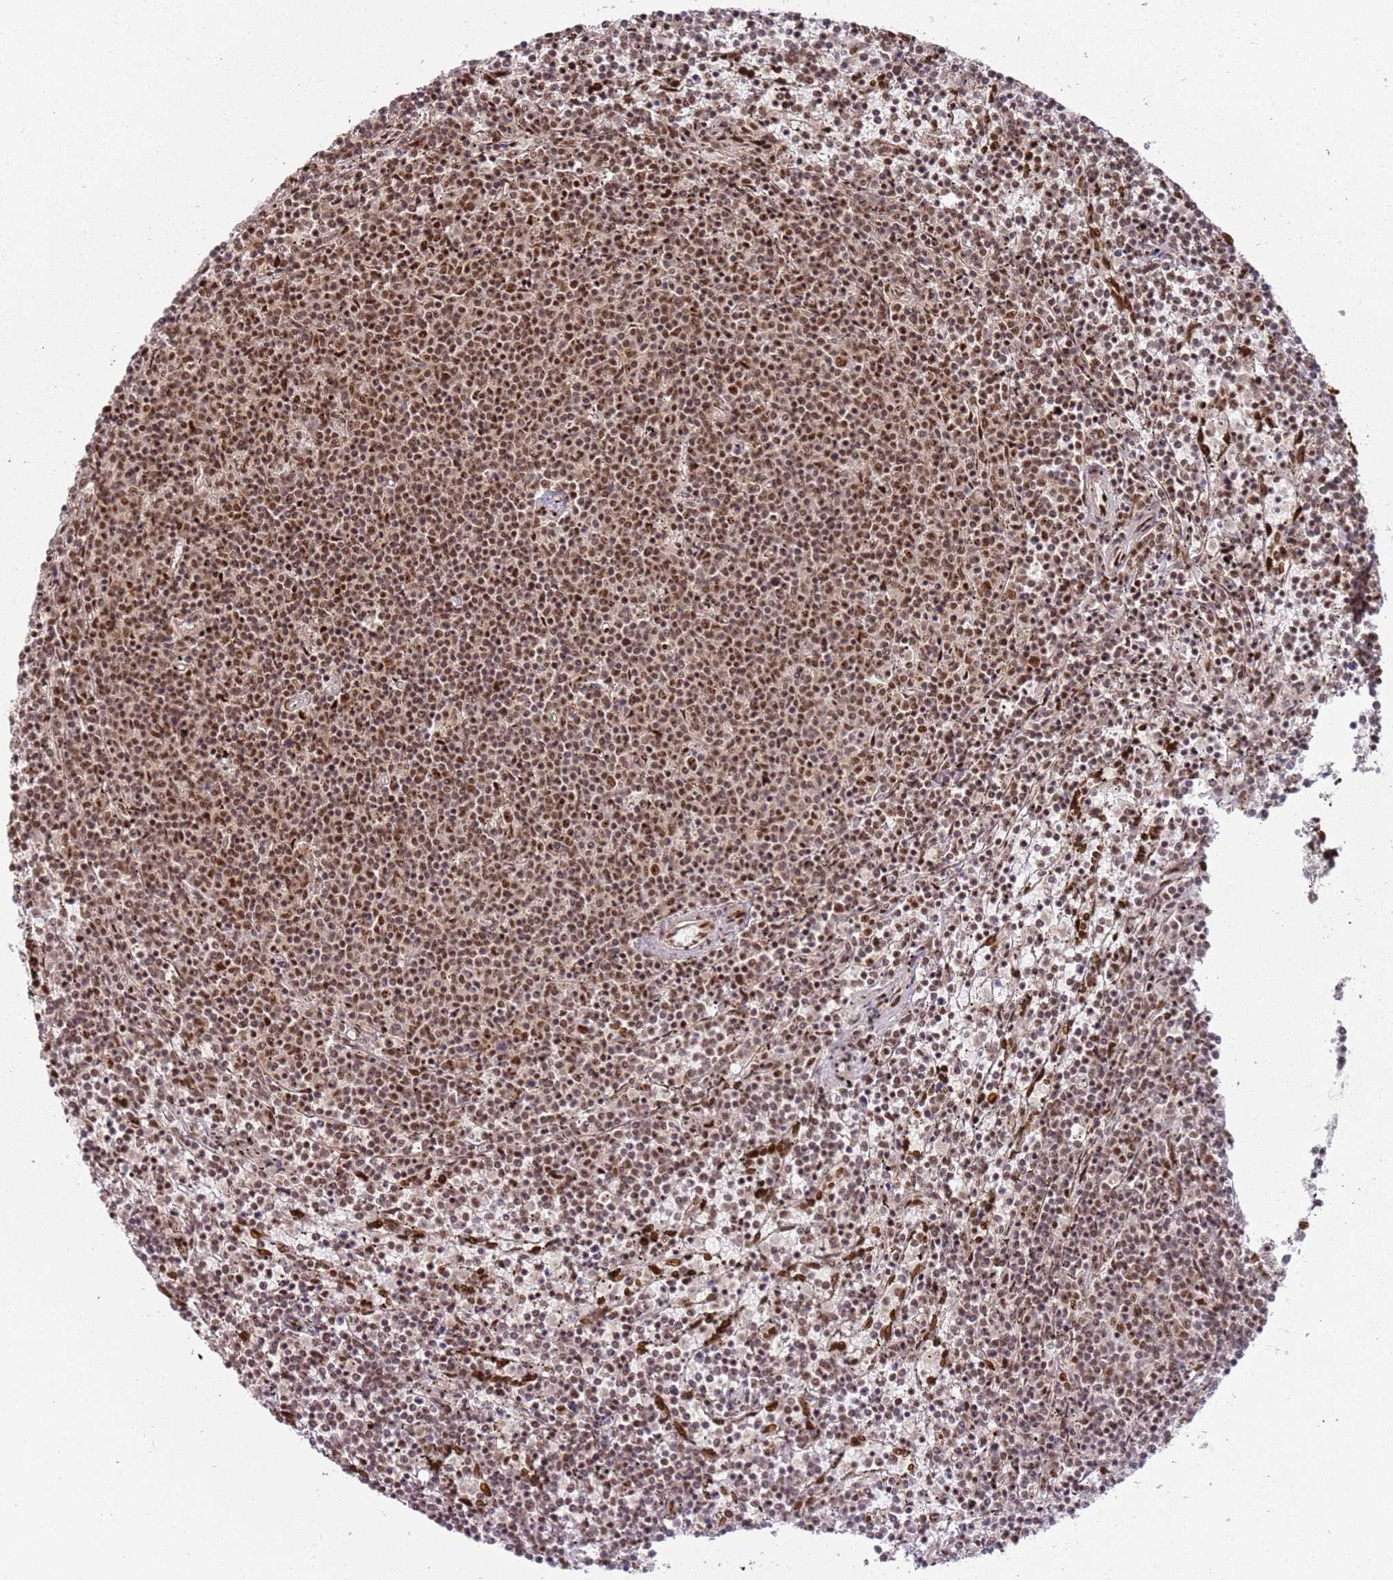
{"staining": {"intensity": "moderate", "quantity": ">75%", "location": "nuclear"}, "tissue": "lymphoma", "cell_type": "Tumor cells", "image_type": "cancer", "snomed": [{"axis": "morphology", "description": "Malignant lymphoma, non-Hodgkin's type, Low grade"}, {"axis": "topography", "description": "Spleen"}], "caption": "Immunohistochemistry (IHC) histopathology image of neoplastic tissue: human lymphoma stained using immunohistochemistry shows medium levels of moderate protein expression localized specifically in the nuclear of tumor cells, appearing as a nuclear brown color.", "gene": "TENT4A", "patient": {"sex": "female", "age": 50}}